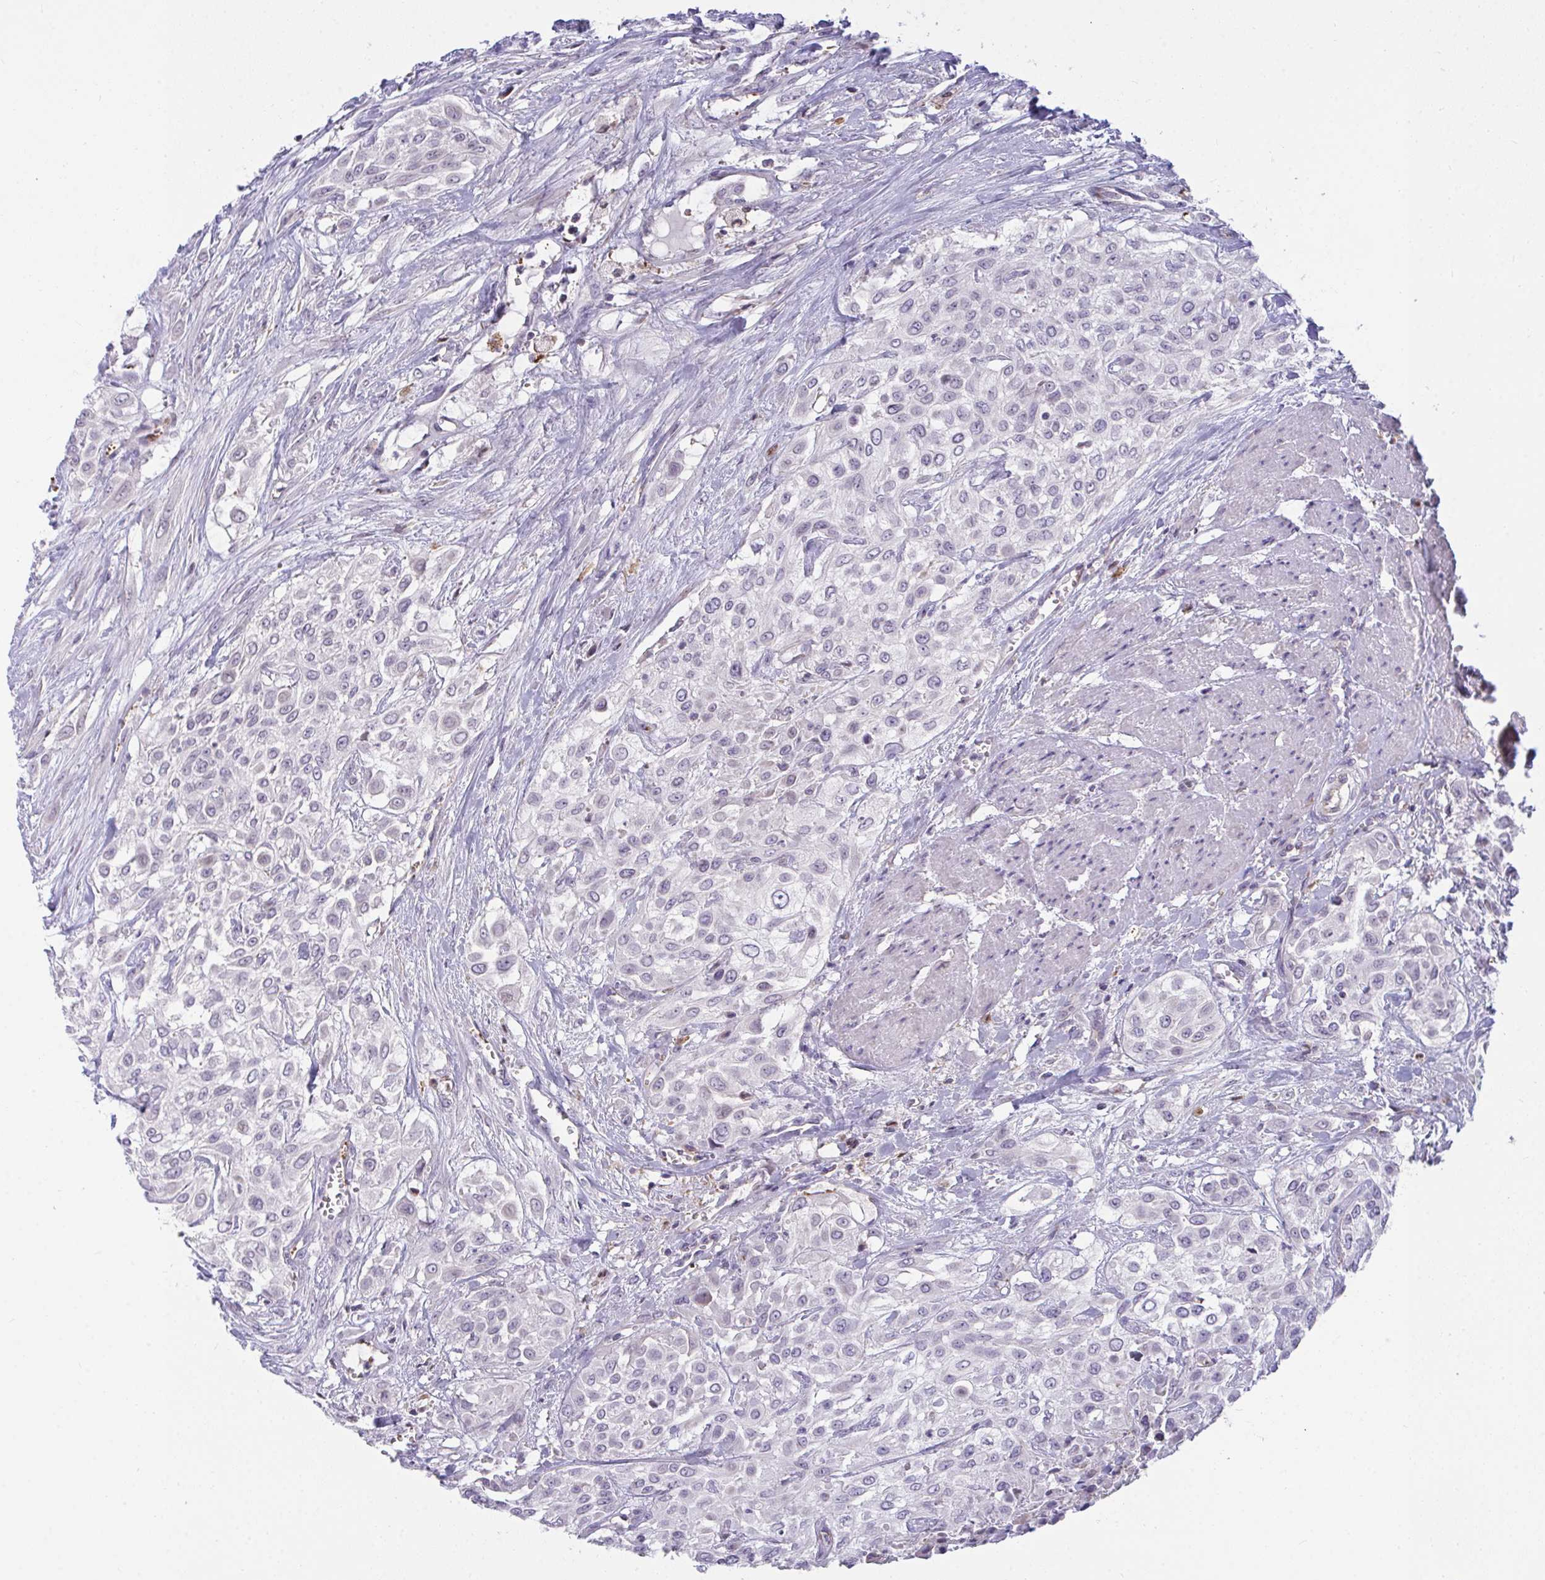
{"staining": {"intensity": "negative", "quantity": "none", "location": "none"}, "tissue": "urothelial cancer", "cell_type": "Tumor cells", "image_type": "cancer", "snomed": [{"axis": "morphology", "description": "Urothelial carcinoma, High grade"}, {"axis": "topography", "description": "Urinary bladder"}], "caption": "The histopathology image demonstrates no staining of tumor cells in urothelial carcinoma (high-grade).", "gene": "SEMA6B", "patient": {"sex": "male", "age": 57}}